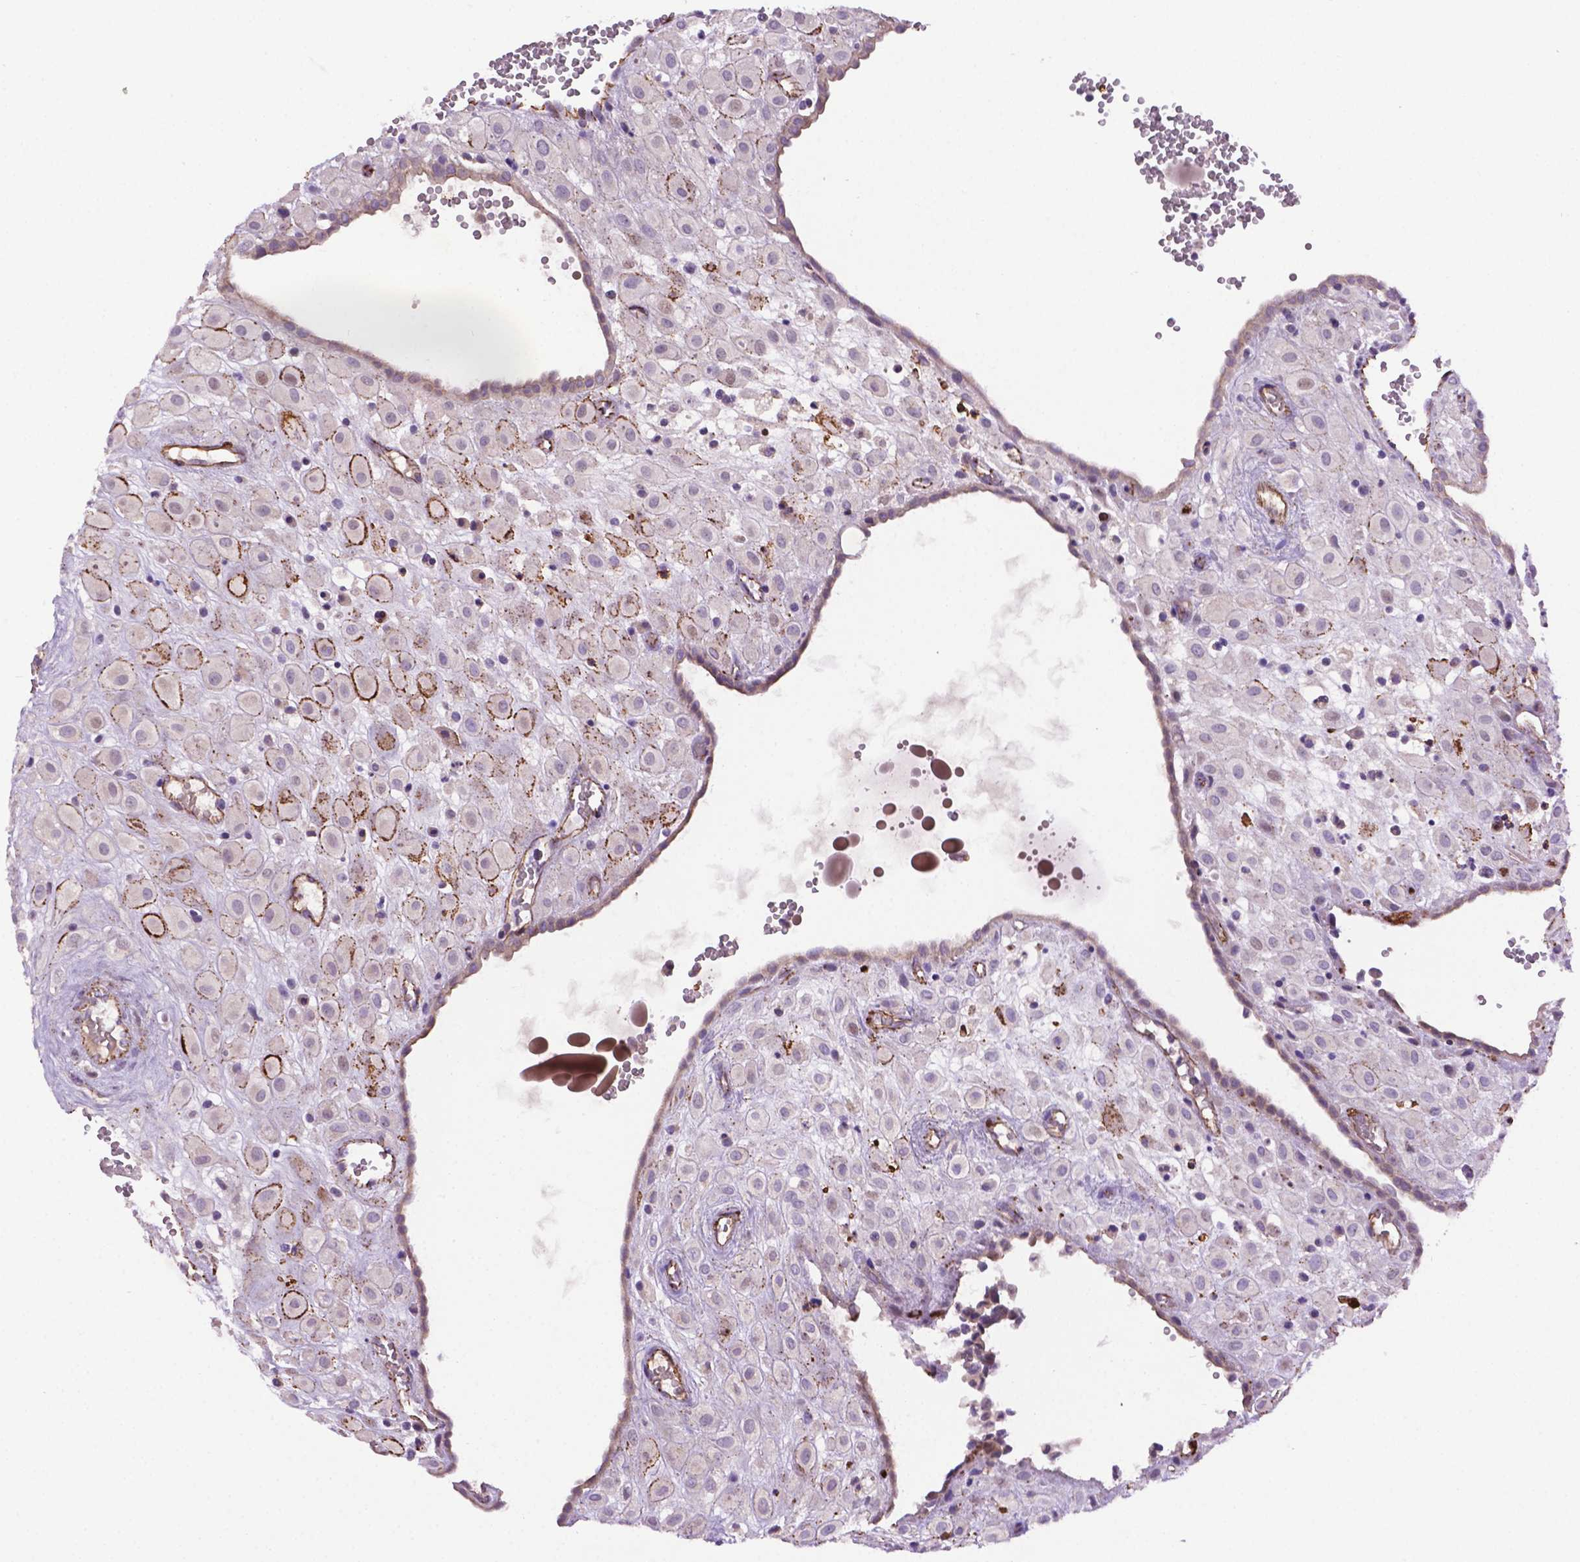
{"staining": {"intensity": "moderate", "quantity": "25%-75%", "location": "cytoplasmic/membranous"}, "tissue": "placenta", "cell_type": "Decidual cells", "image_type": "normal", "snomed": [{"axis": "morphology", "description": "Normal tissue, NOS"}, {"axis": "topography", "description": "Placenta"}], "caption": "Normal placenta demonstrates moderate cytoplasmic/membranous expression in approximately 25%-75% of decidual cells The protein is shown in brown color, while the nuclei are stained blue..", "gene": "CCER2", "patient": {"sex": "female", "age": 24}}